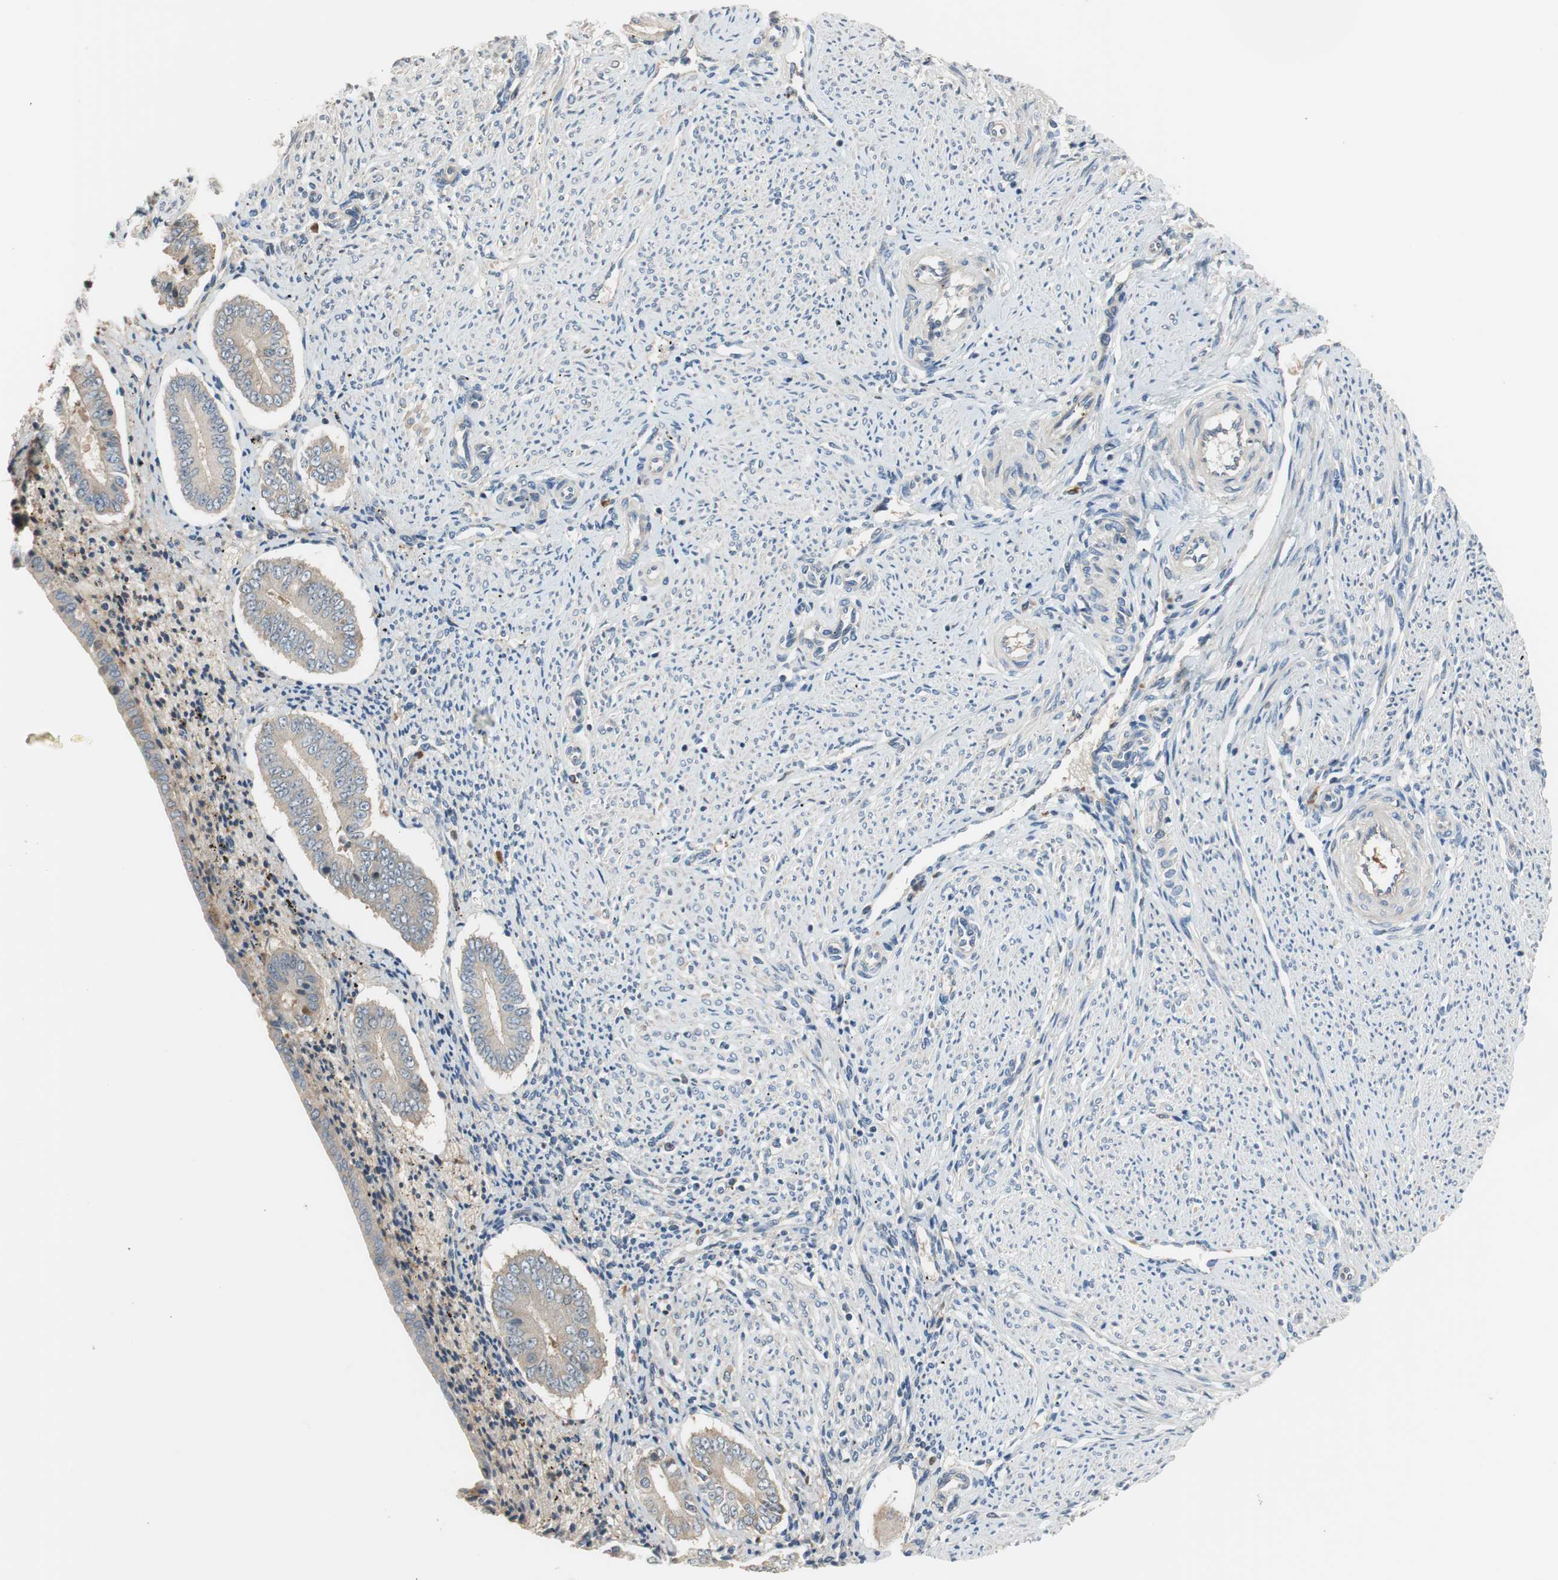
{"staining": {"intensity": "negative", "quantity": "none", "location": "none"}, "tissue": "endometrium", "cell_type": "Cells in endometrial stroma", "image_type": "normal", "snomed": [{"axis": "morphology", "description": "Normal tissue, NOS"}, {"axis": "topography", "description": "Endometrium"}], "caption": "The immunohistochemistry photomicrograph has no significant expression in cells in endometrial stroma of endometrium. (Immunohistochemistry, brightfield microscopy, high magnification).", "gene": "C4A", "patient": {"sex": "female", "age": 42}}